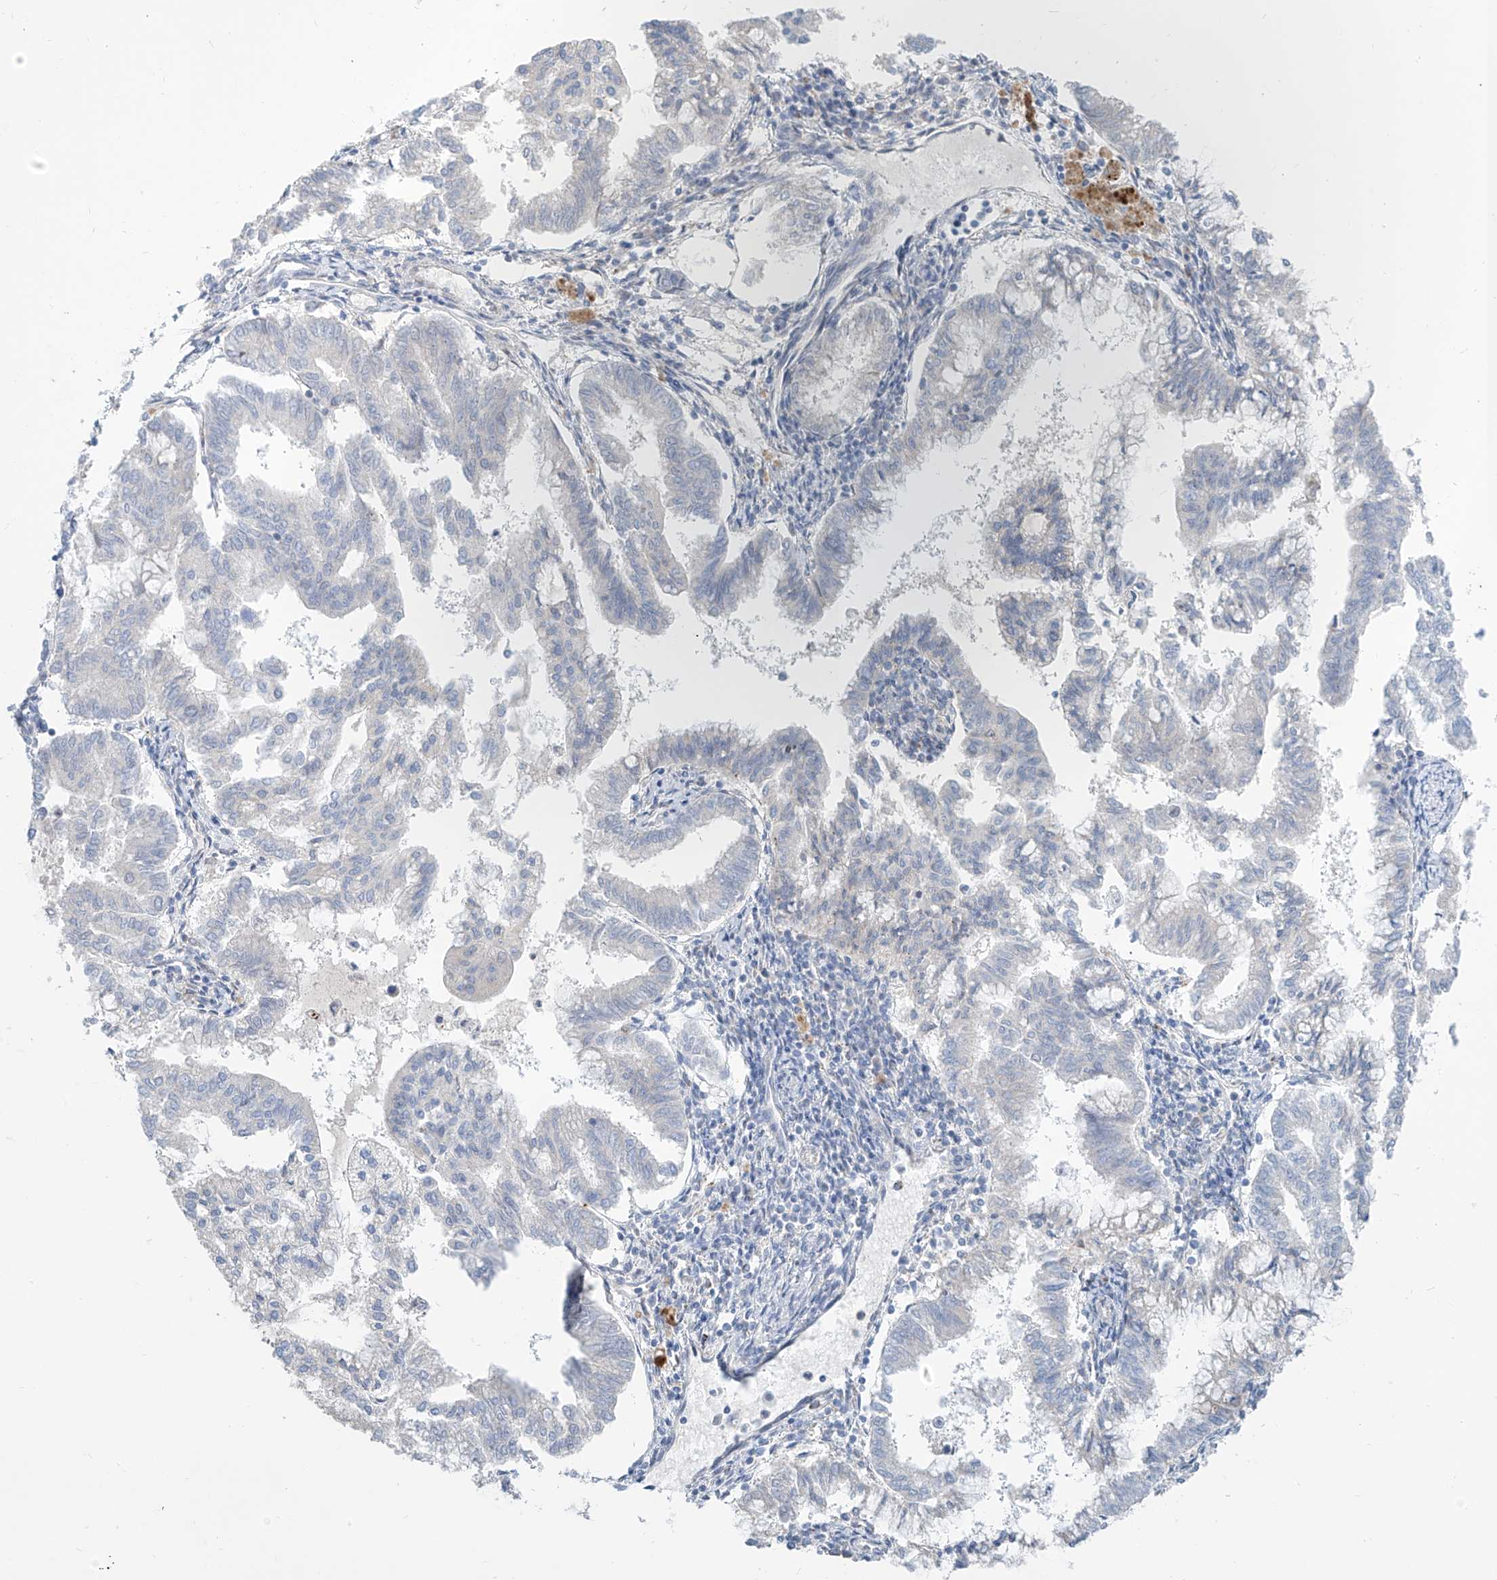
{"staining": {"intensity": "negative", "quantity": "none", "location": "none"}, "tissue": "endometrial cancer", "cell_type": "Tumor cells", "image_type": "cancer", "snomed": [{"axis": "morphology", "description": "Adenocarcinoma, NOS"}, {"axis": "topography", "description": "Endometrium"}], "caption": "High magnification brightfield microscopy of endometrial cancer (adenocarcinoma) stained with DAB (brown) and counterstained with hematoxylin (blue): tumor cells show no significant positivity. The staining is performed using DAB brown chromogen with nuclei counter-stained in using hematoxylin.", "gene": "KRTAP25-1", "patient": {"sex": "female", "age": 79}}